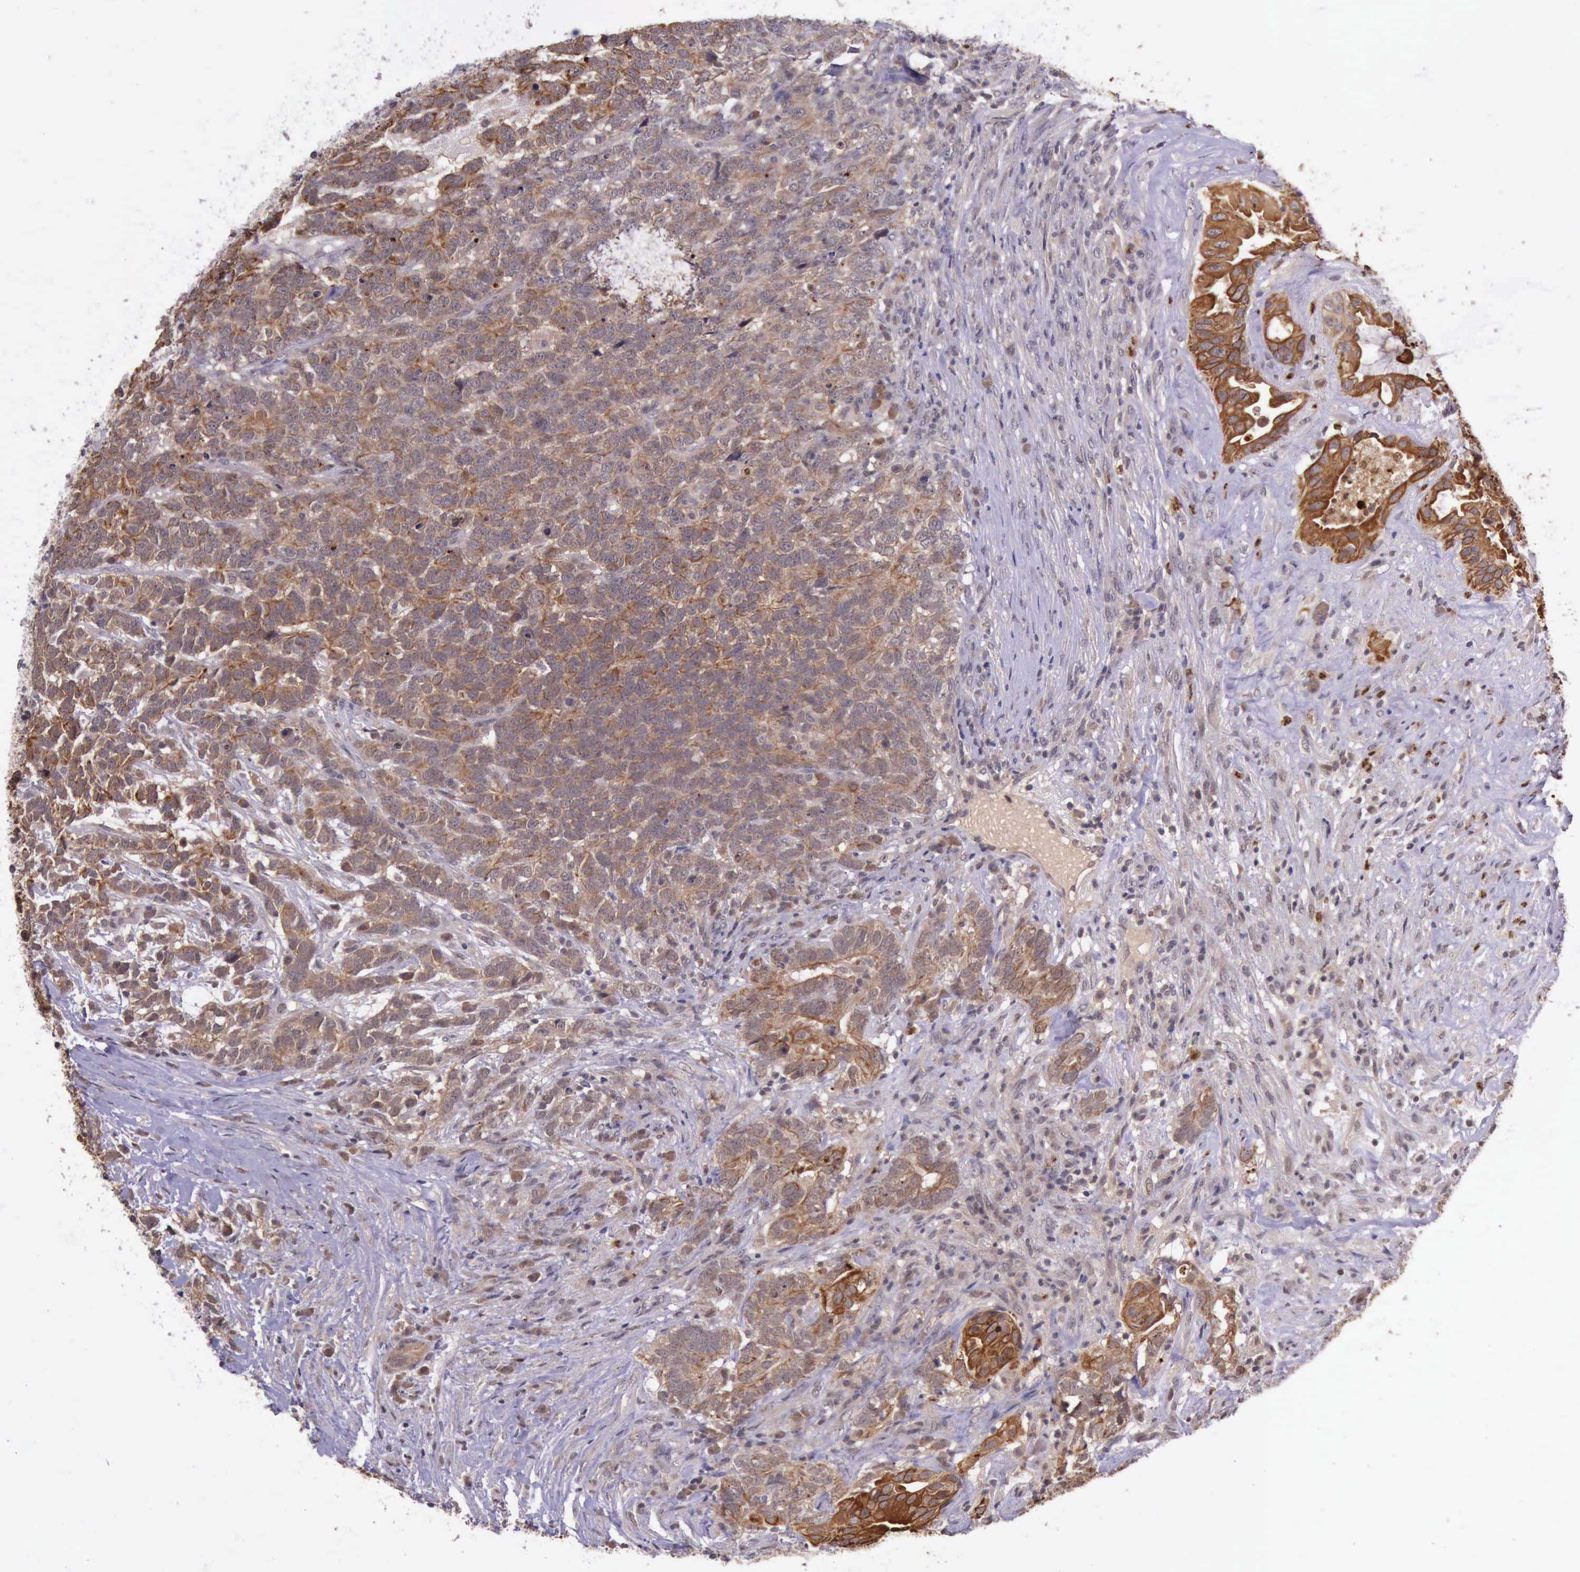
{"staining": {"intensity": "moderate", "quantity": ">75%", "location": "cytoplasmic/membranous"}, "tissue": "testis cancer", "cell_type": "Tumor cells", "image_type": "cancer", "snomed": [{"axis": "morphology", "description": "Carcinoma, Embryonal, NOS"}, {"axis": "topography", "description": "Testis"}], "caption": "The histopathology image displays staining of testis cancer (embryonal carcinoma), revealing moderate cytoplasmic/membranous protein positivity (brown color) within tumor cells.", "gene": "PRICKLE3", "patient": {"sex": "male", "age": 26}}